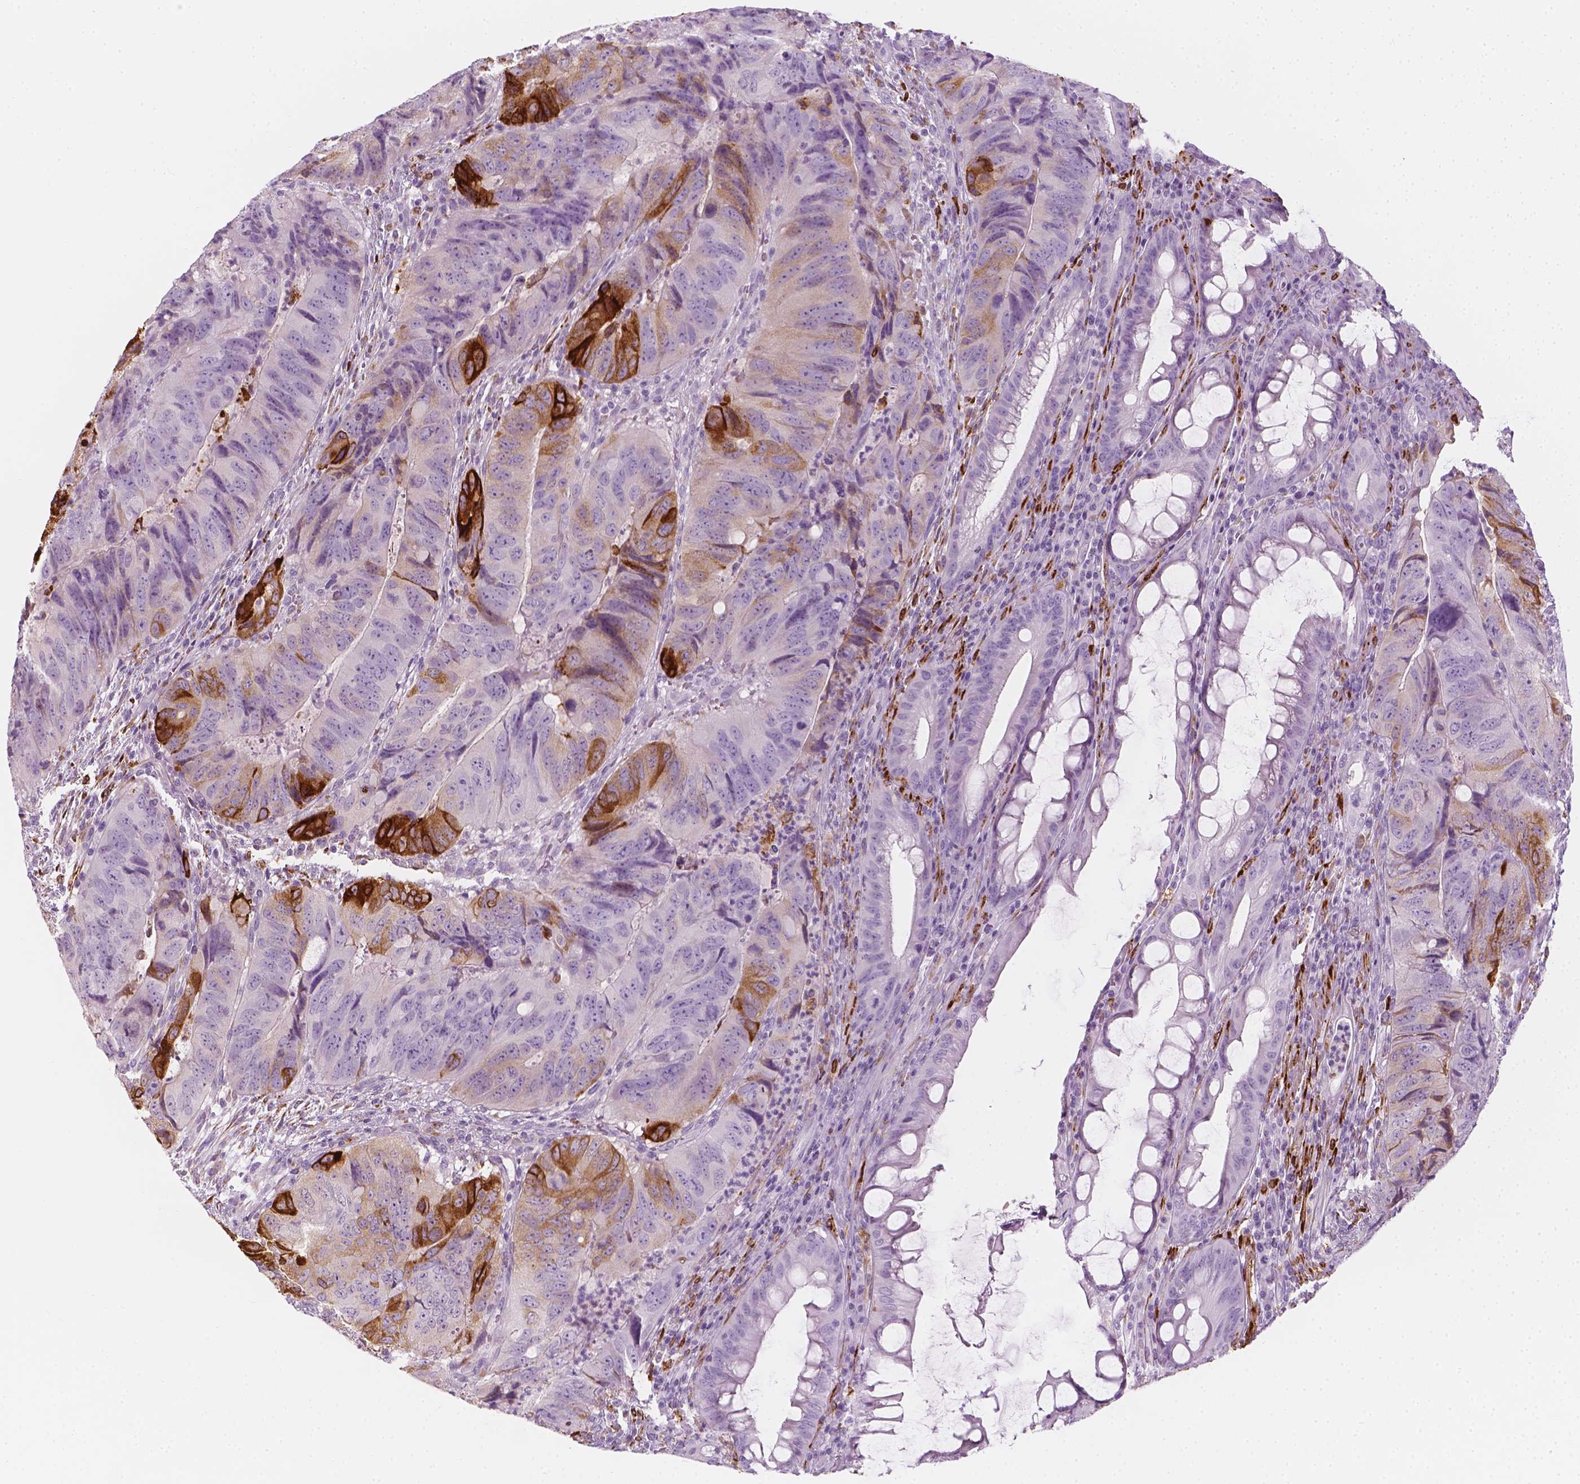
{"staining": {"intensity": "strong", "quantity": "<25%", "location": "cytoplasmic/membranous"}, "tissue": "colorectal cancer", "cell_type": "Tumor cells", "image_type": "cancer", "snomed": [{"axis": "morphology", "description": "Adenocarcinoma, NOS"}, {"axis": "topography", "description": "Colon"}], "caption": "Human colorectal cancer (adenocarcinoma) stained for a protein (brown) demonstrates strong cytoplasmic/membranous positive expression in about <25% of tumor cells.", "gene": "CES1", "patient": {"sex": "male", "age": 79}}